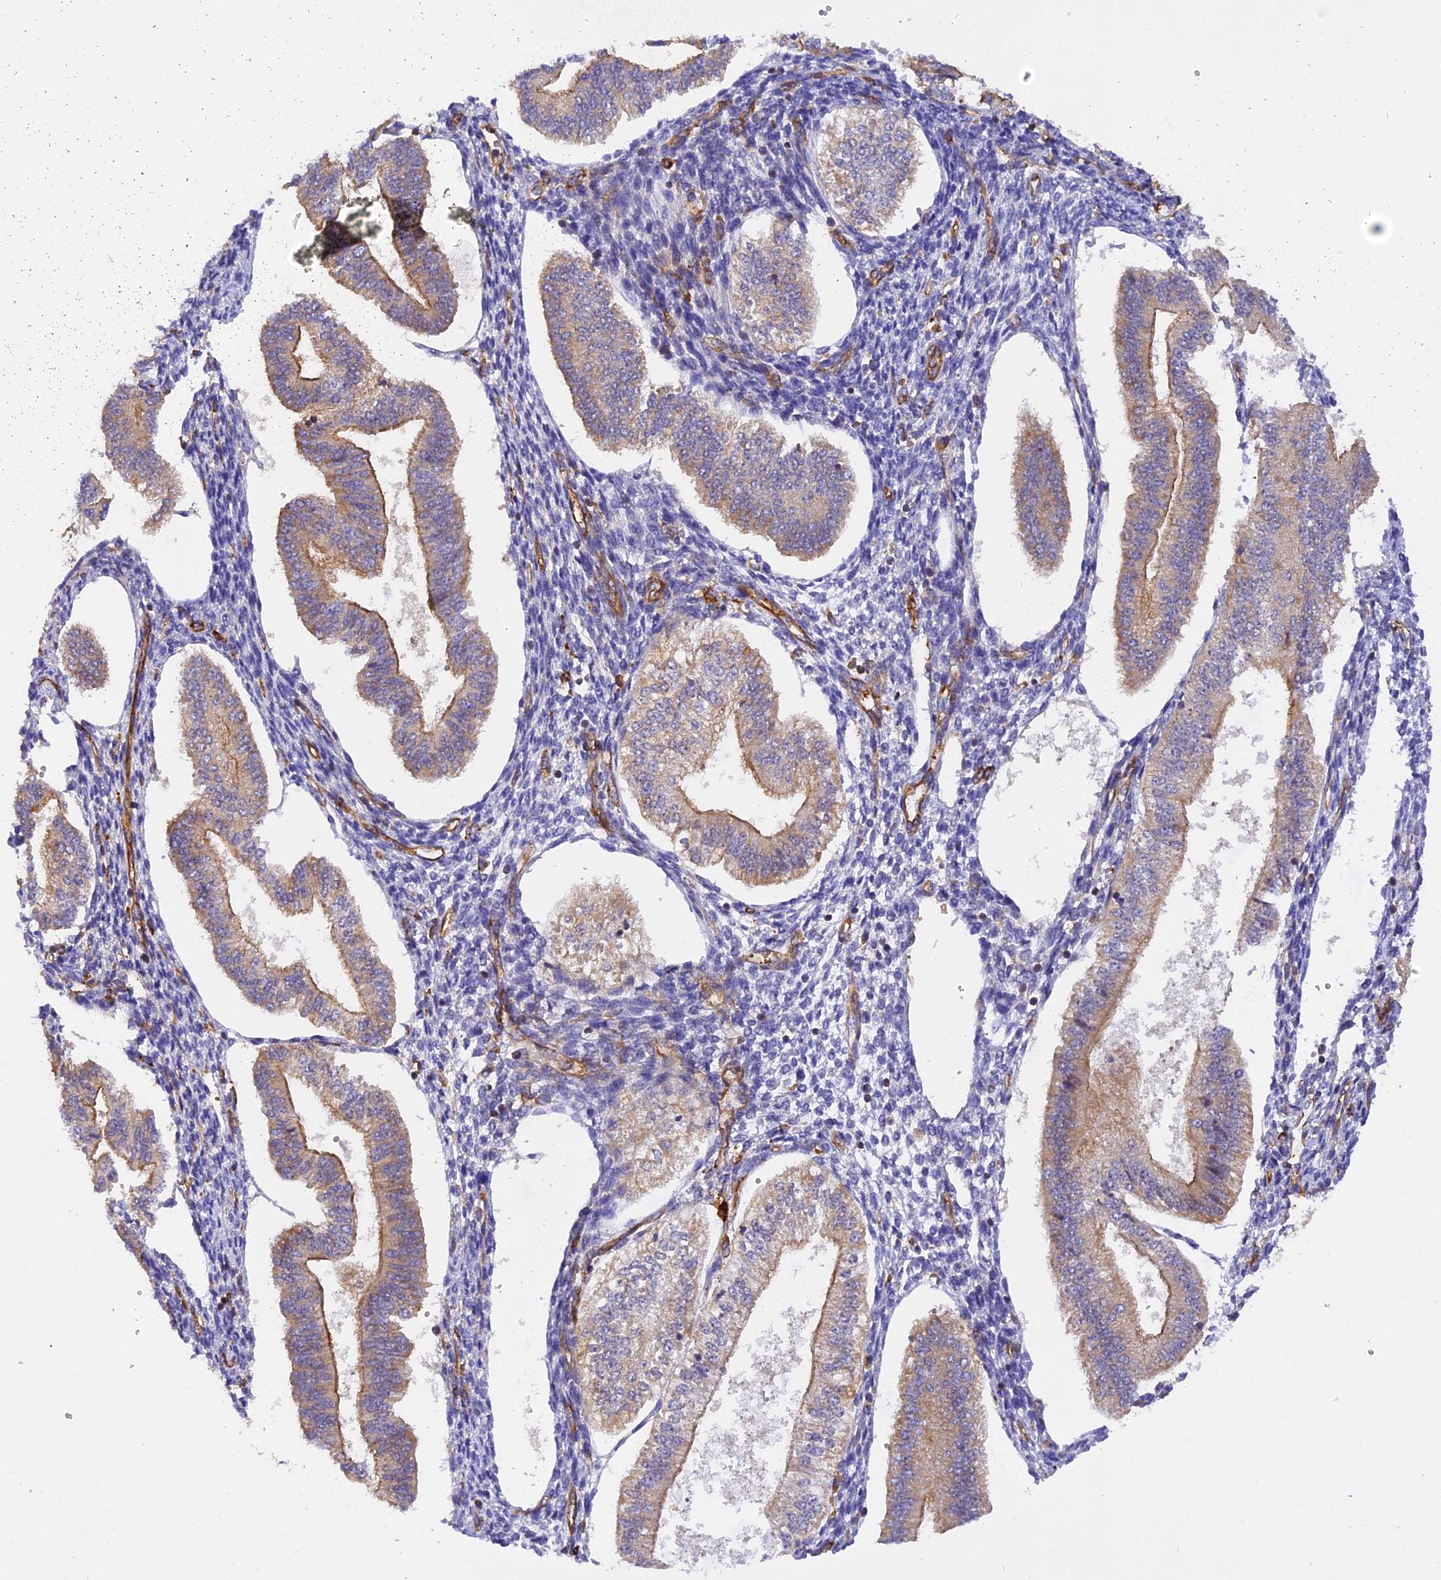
{"staining": {"intensity": "weak", "quantity": "<25%", "location": "cytoplasmic/membranous"}, "tissue": "endometrium", "cell_type": "Cells in endometrial stroma", "image_type": "normal", "snomed": [{"axis": "morphology", "description": "Normal tissue, NOS"}, {"axis": "topography", "description": "Endometrium"}], "caption": "The histopathology image shows no staining of cells in endometrial stroma in unremarkable endometrium.", "gene": "C5orf22", "patient": {"sex": "female", "age": 34}}